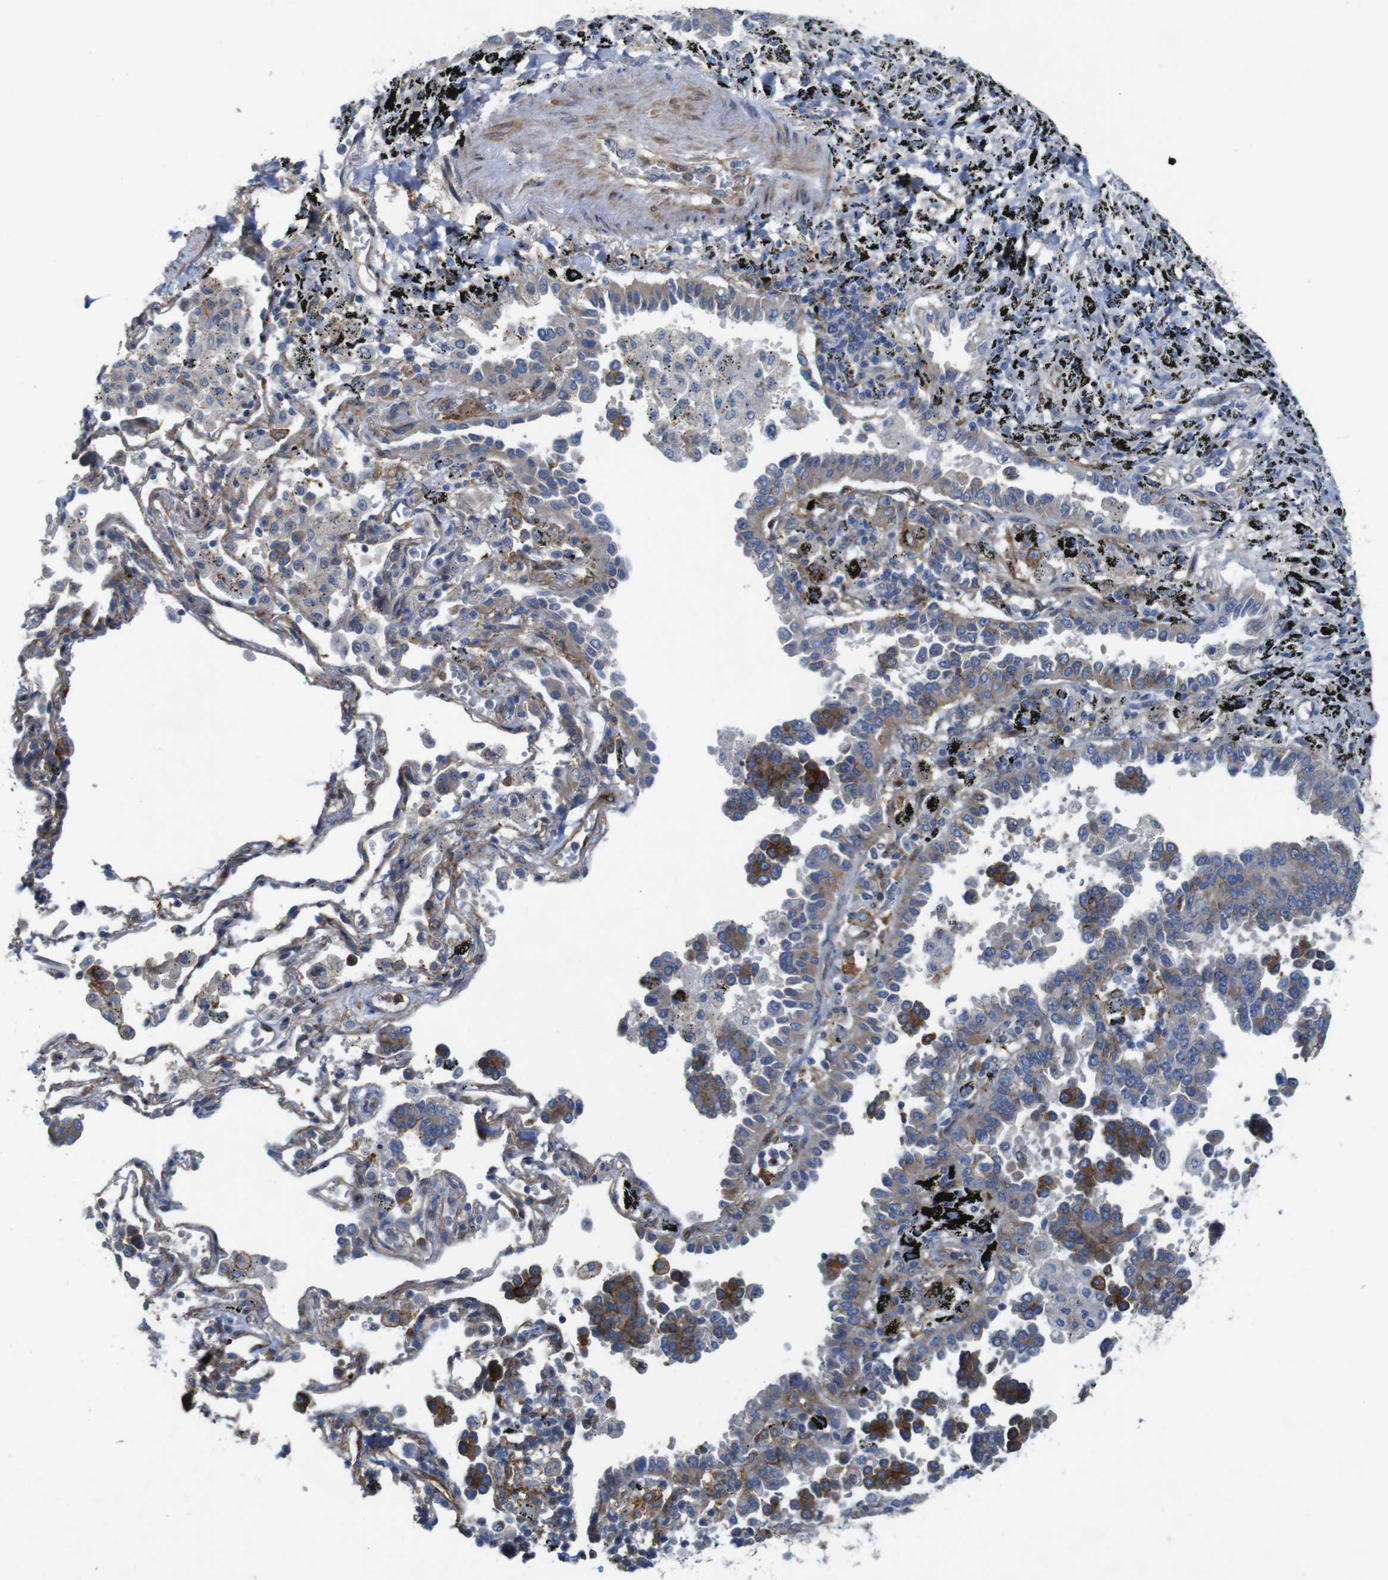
{"staining": {"intensity": "moderate", "quantity": ">75%", "location": "cytoplasmic/membranous"}, "tissue": "lung cancer", "cell_type": "Tumor cells", "image_type": "cancer", "snomed": [{"axis": "morphology", "description": "Normal tissue, NOS"}, {"axis": "morphology", "description": "Adenocarcinoma, NOS"}, {"axis": "topography", "description": "Lung"}], "caption": "Human lung adenocarcinoma stained with a brown dye demonstrates moderate cytoplasmic/membranous positive positivity in approximately >75% of tumor cells.", "gene": "PTGER4", "patient": {"sex": "male", "age": 59}}